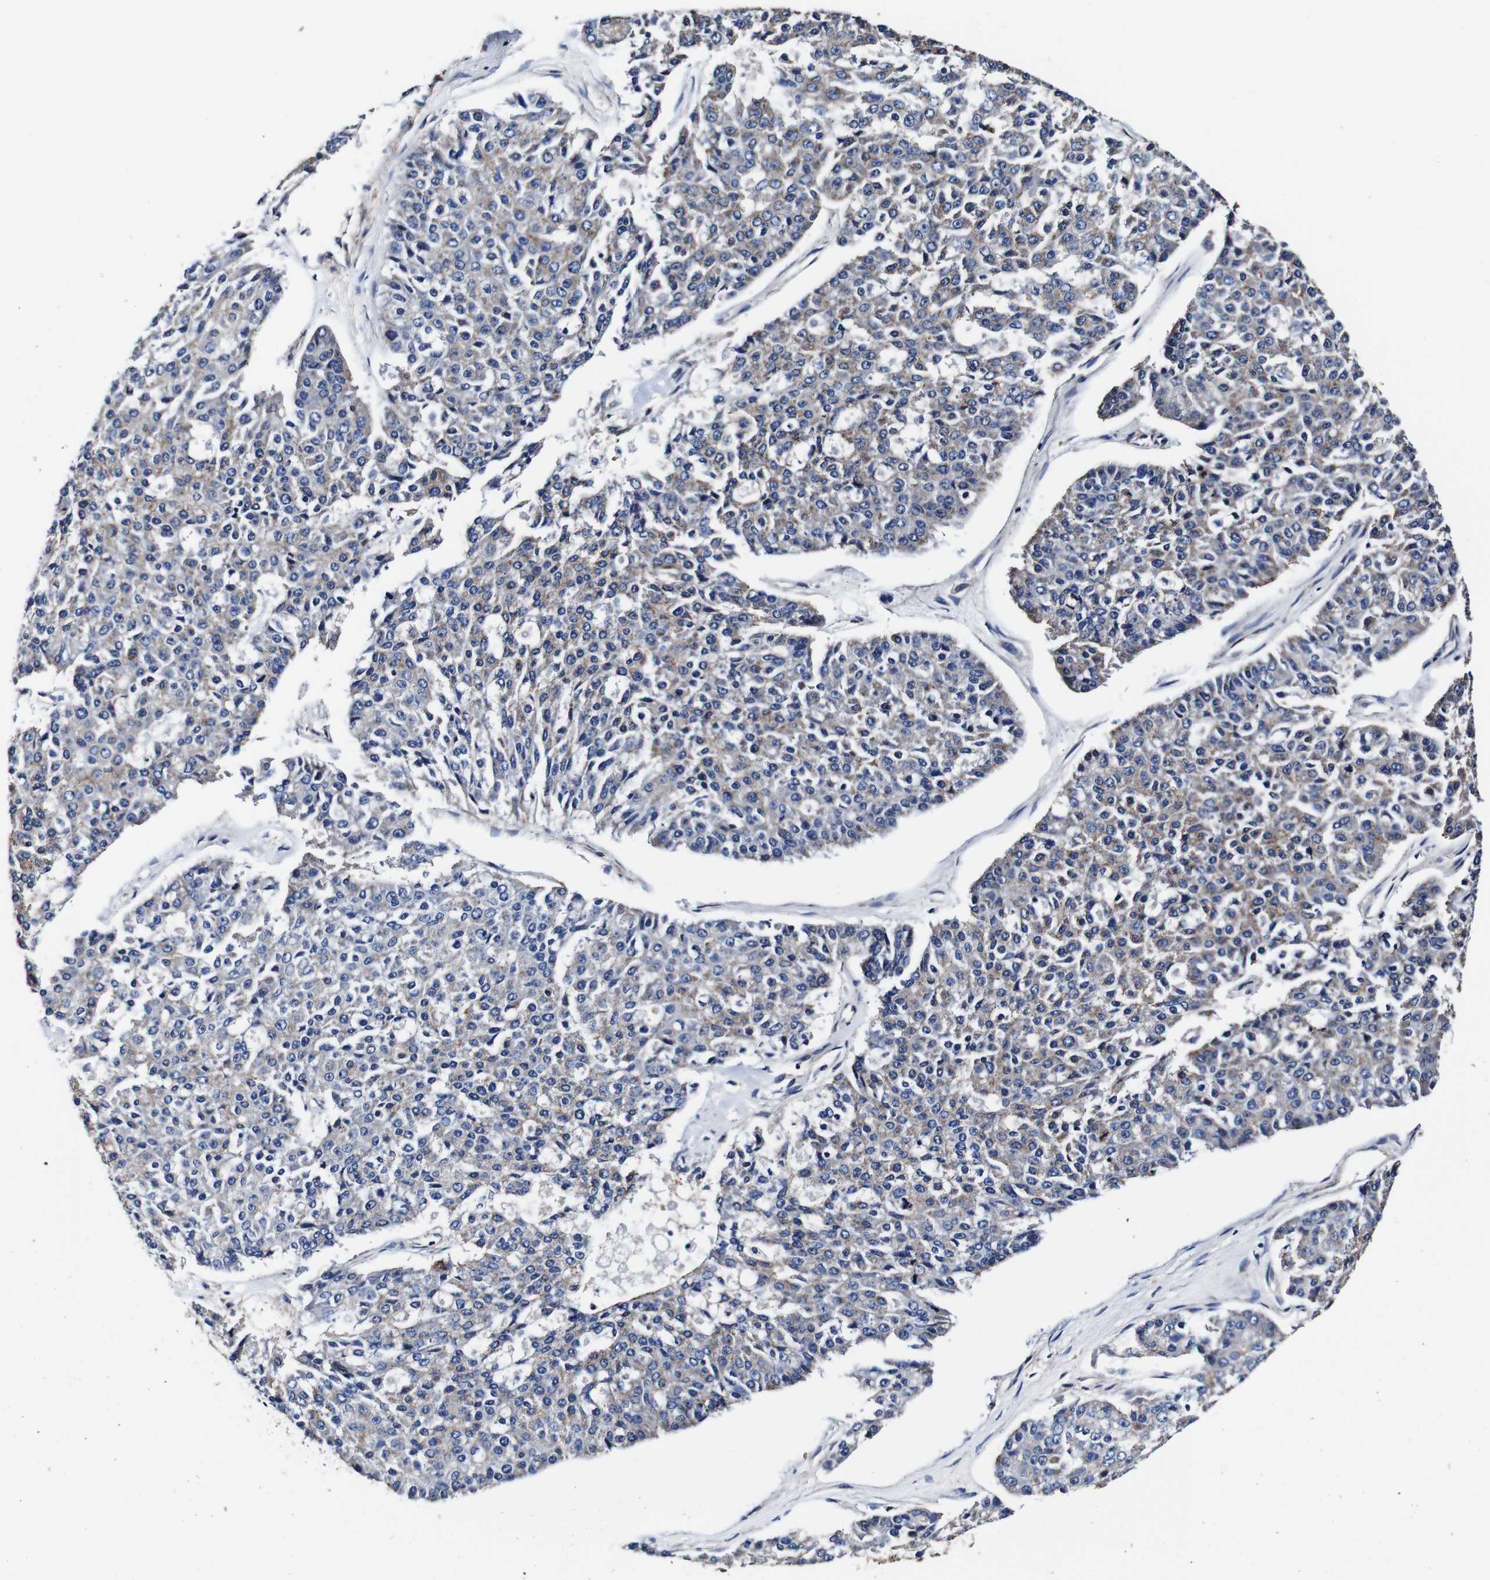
{"staining": {"intensity": "weak", "quantity": "<25%", "location": "cytoplasmic/membranous"}, "tissue": "pancreatic cancer", "cell_type": "Tumor cells", "image_type": "cancer", "snomed": [{"axis": "morphology", "description": "Adenocarcinoma, NOS"}, {"axis": "topography", "description": "Pancreas"}], "caption": "The immunohistochemistry photomicrograph has no significant positivity in tumor cells of pancreatic cancer (adenocarcinoma) tissue.", "gene": "PDCD6IP", "patient": {"sex": "male", "age": 50}}